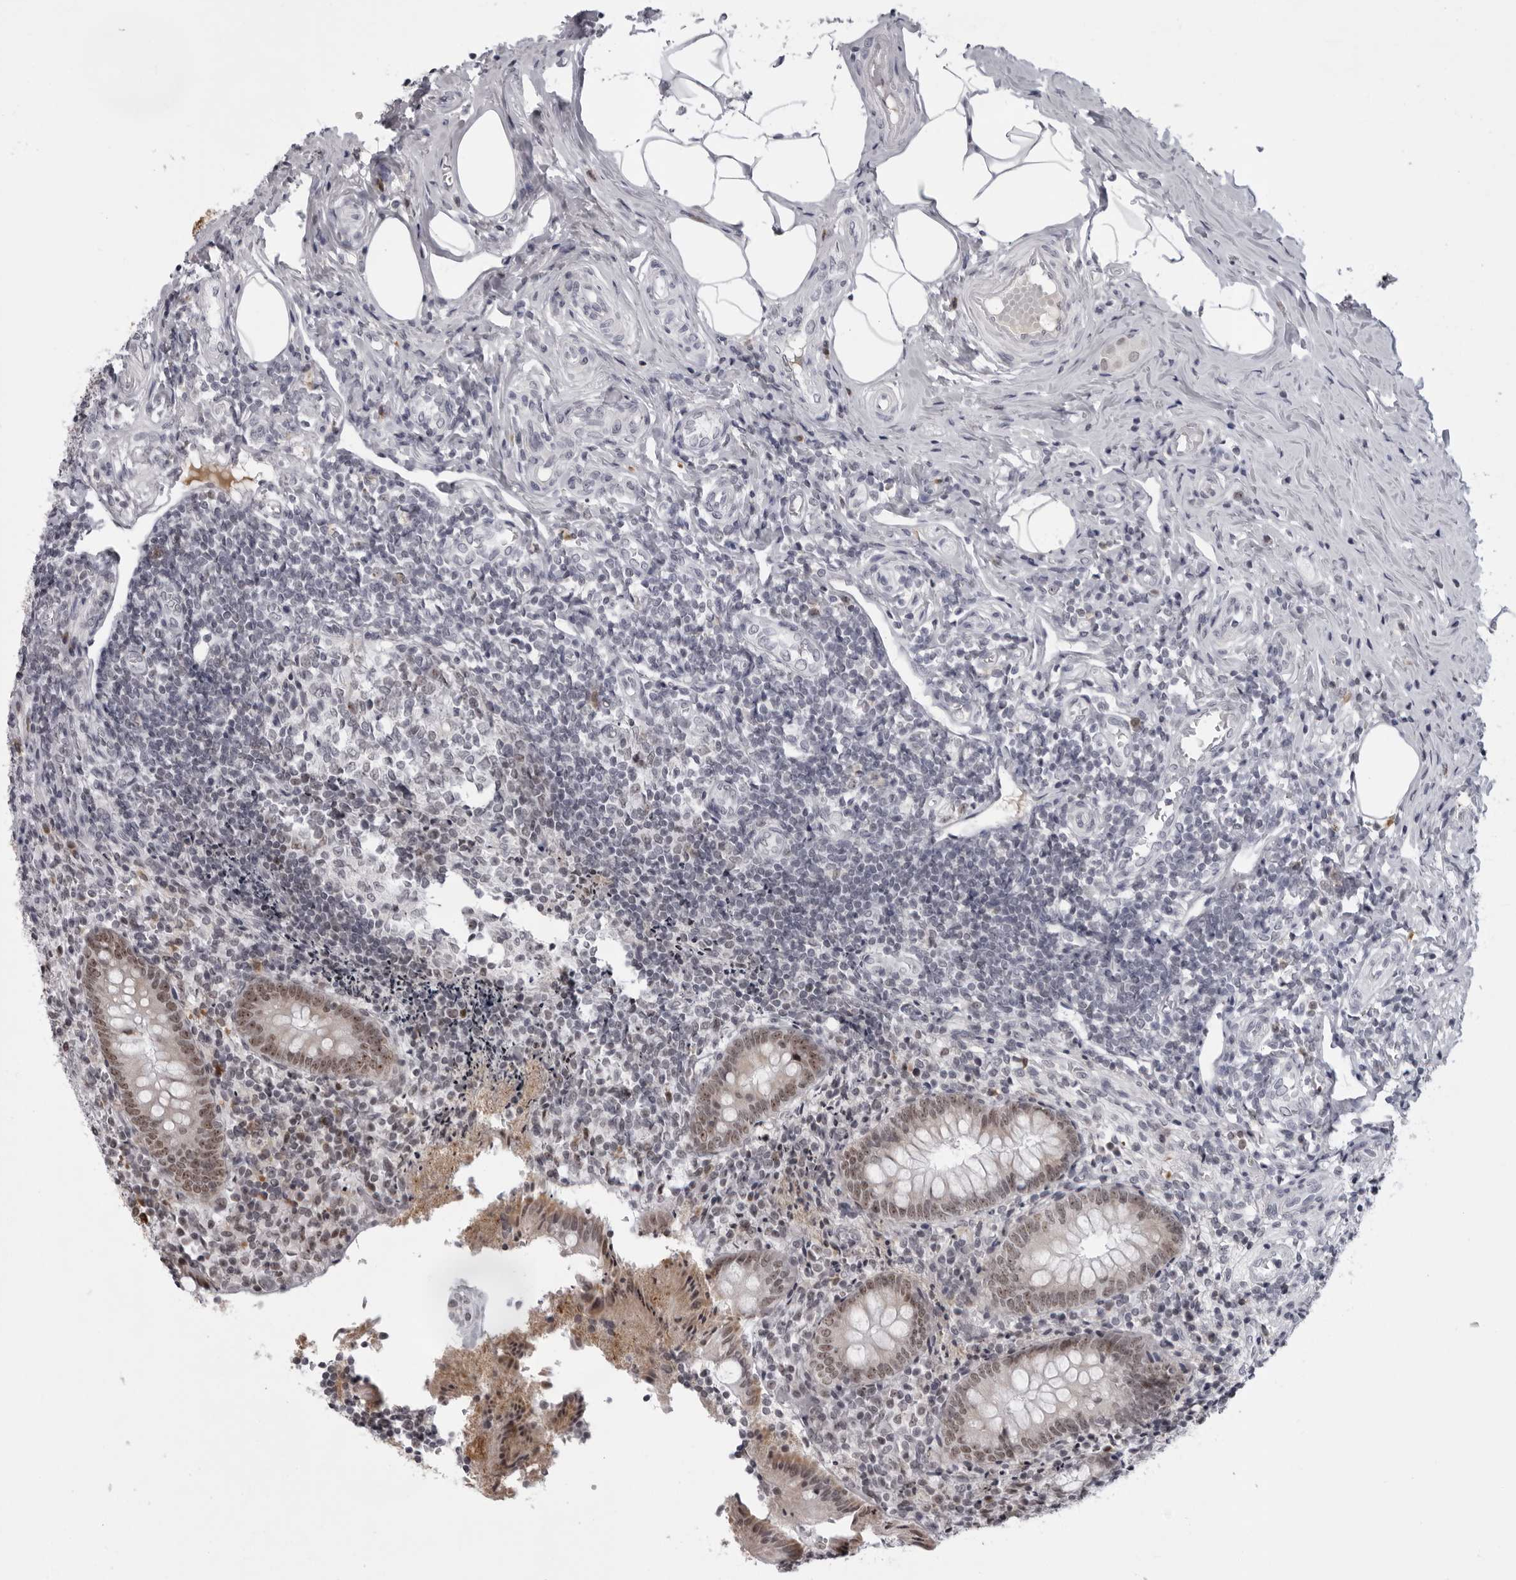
{"staining": {"intensity": "moderate", "quantity": ">75%", "location": "nuclear"}, "tissue": "appendix", "cell_type": "Glandular cells", "image_type": "normal", "snomed": [{"axis": "morphology", "description": "Normal tissue, NOS"}, {"axis": "topography", "description": "Appendix"}], "caption": "The image exhibits immunohistochemical staining of unremarkable appendix. There is moderate nuclear expression is present in approximately >75% of glandular cells.", "gene": "EXOSC10", "patient": {"sex": "female", "age": 17}}